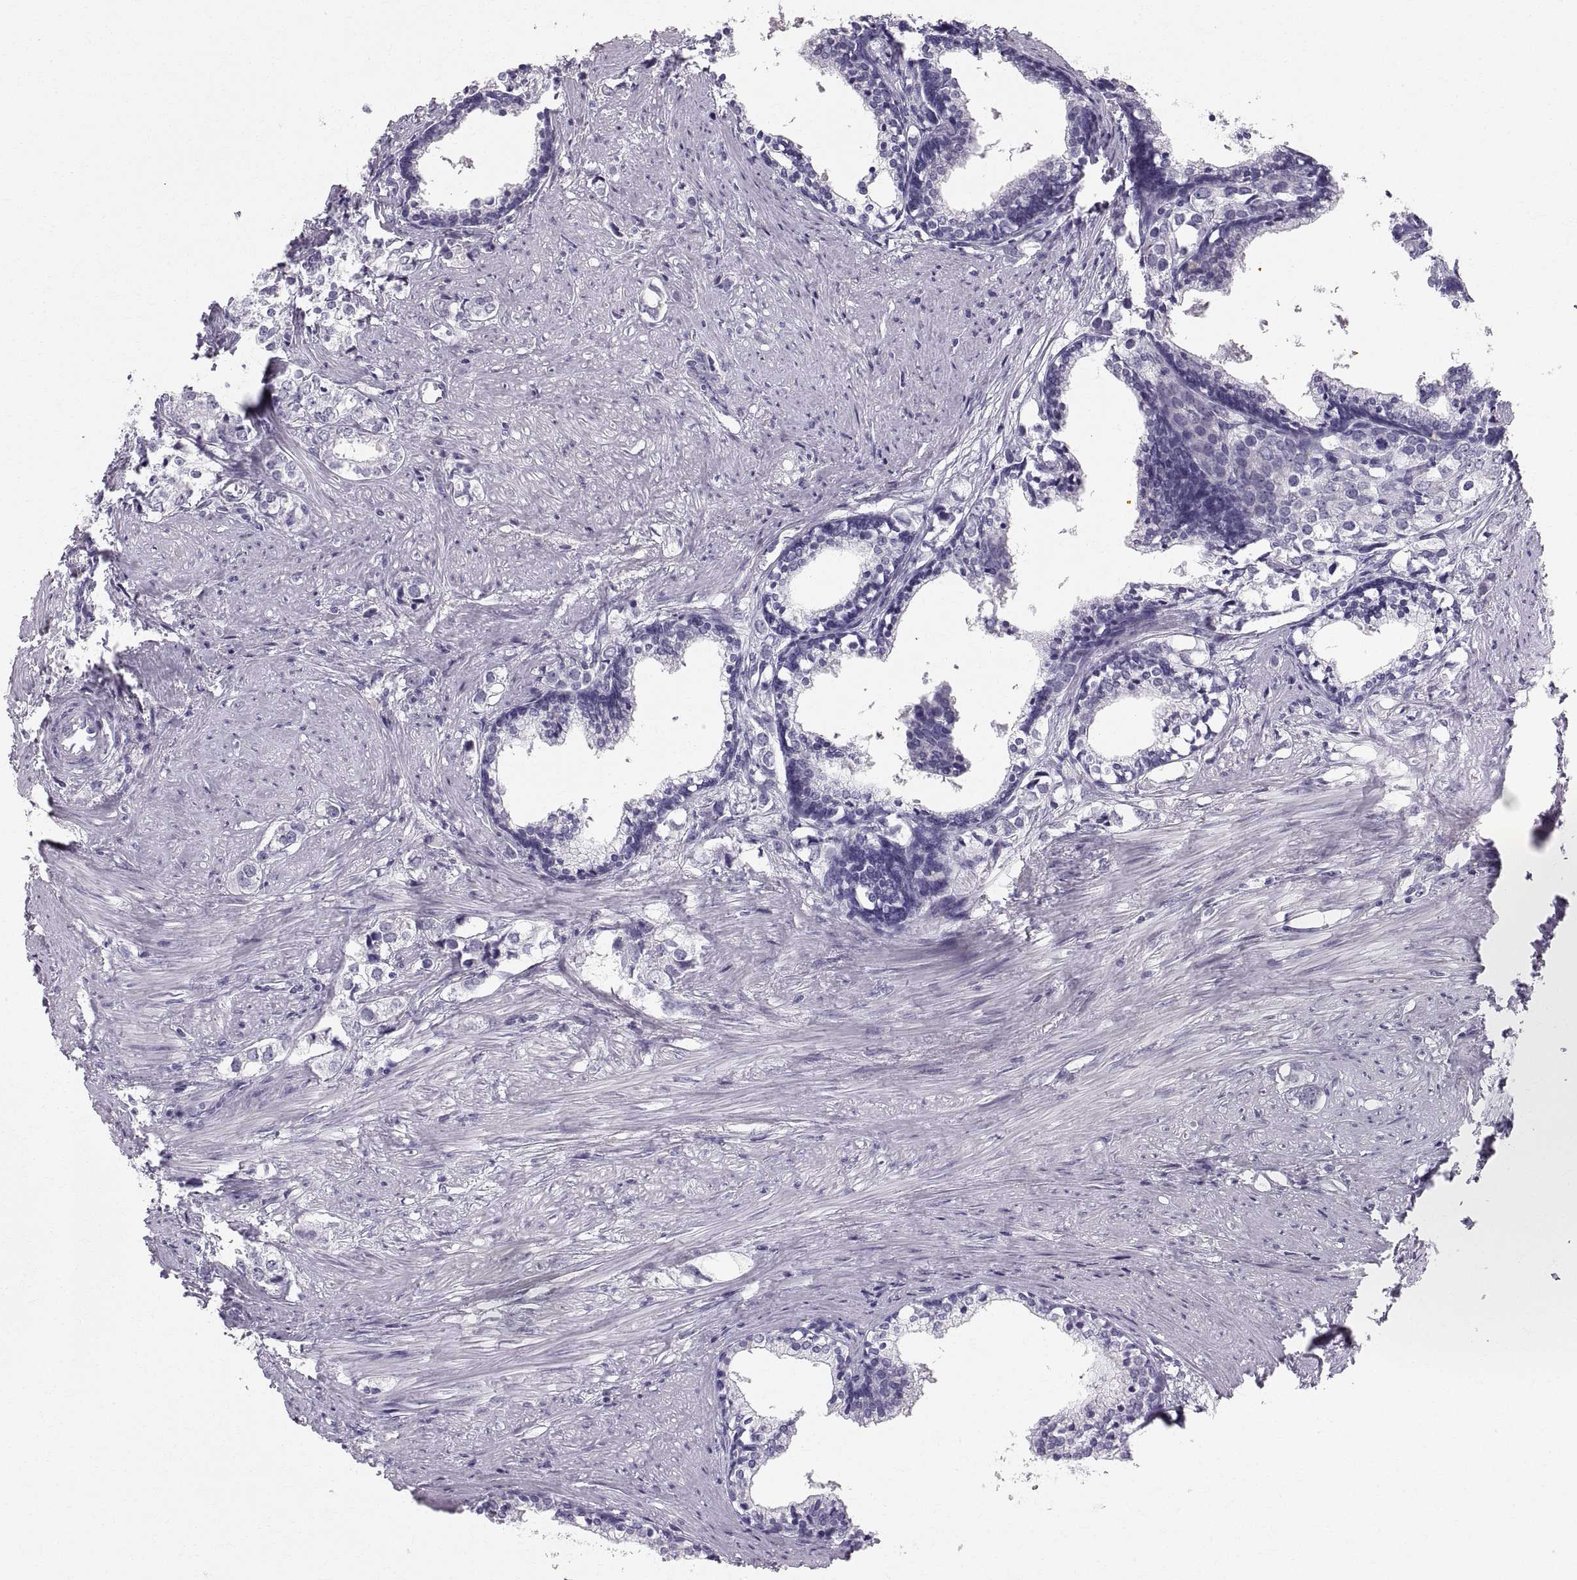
{"staining": {"intensity": "negative", "quantity": "none", "location": "none"}, "tissue": "prostate cancer", "cell_type": "Tumor cells", "image_type": "cancer", "snomed": [{"axis": "morphology", "description": "Adenocarcinoma, NOS"}, {"axis": "topography", "description": "Prostate and seminal vesicle, NOS"}], "caption": "A micrograph of prostate adenocarcinoma stained for a protein displays no brown staining in tumor cells.", "gene": "SLC22A6", "patient": {"sex": "male", "age": 63}}